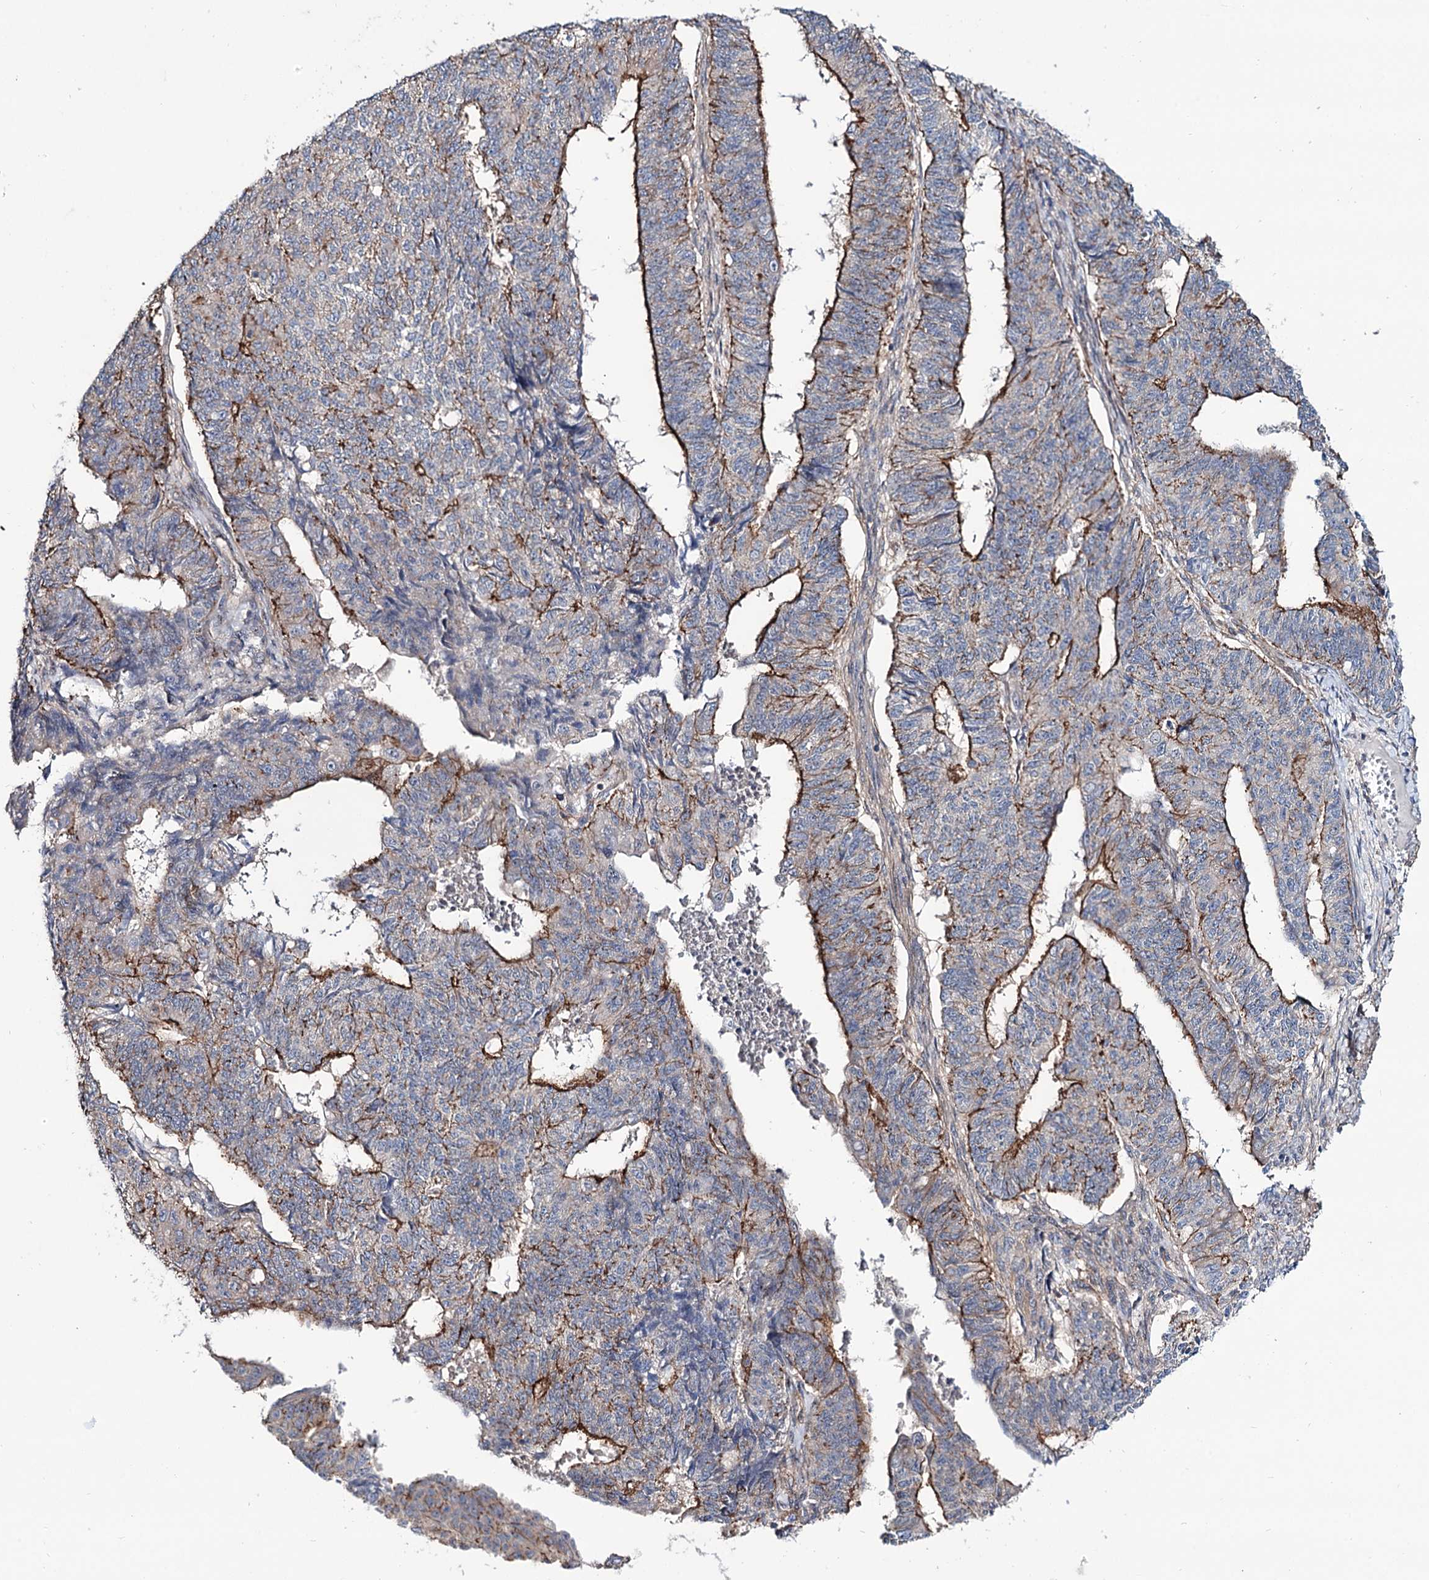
{"staining": {"intensity": "moderate", "quantity": "25%-75%", "location": "cytoplasmic/membranous"}, "tissue": "endometrial cancer", "cell_type": "Tumor cells", "image_type": "cancer", "snomed": [{"axis": "morphology", "description": "Adenocarcinoma, NOS"}, {"axis": "topography", "description": "Endometrium"}], "caption": "Immunohistochemistry staining of endometrial adenocarcinoma, which demonstrates medium levels of moderate cytoplasmic/membranous staining in approximately 25%-75% of tumor cells indicating moderate cytoplasmic/membranous protein positivity. The staining was performed using DAB (3,3'-diaminobenzidine) (brown) for protein detection and nuclei were counterstained in hematoxylin (blue).", "gene": "SEC24A", "patient": {"sex": "female", "age": 32}}